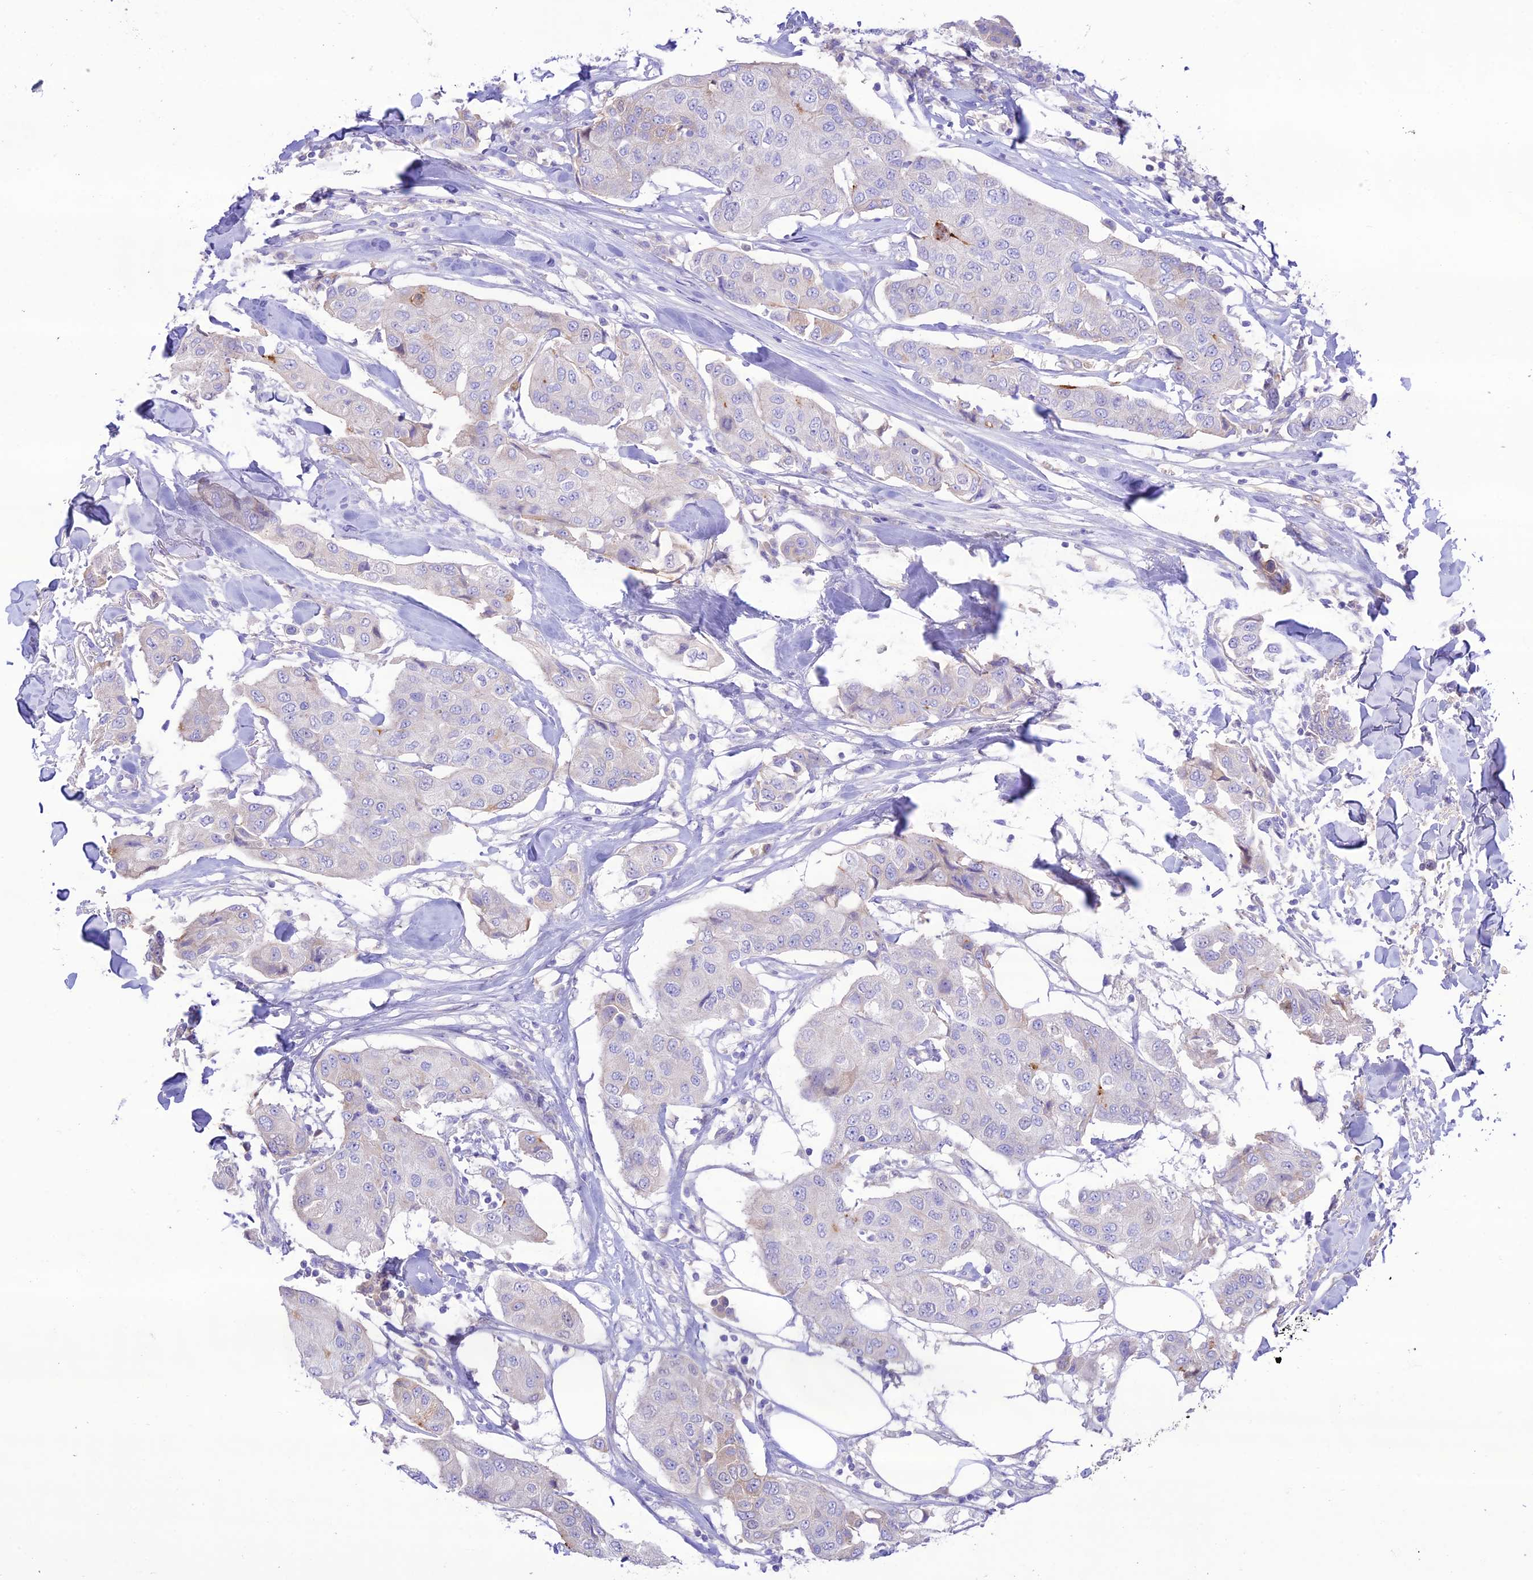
{"staining": {"intensity": "weak", "quantity": "<25%", "location": "cytoplasmic/membranous"}, "tissue": "breast cancer", "cell_type": "Tumor cells", "image_type": "cancer", "snomed": [{"axis": "morphology", "description": "Duct carcinoma"}, {"axis": "topography", "description": "Breast"}], "caption": "Immunohistochemistry (IHC) of breast intraductal carcinoma demonstrates no staining in tumor cells. (DAB immunohistochemistry (IHC) visualized using brightfield microscopy, high magnification).", "gene": "NLRP9", "patient": {"sex": "female", "age": 80}}